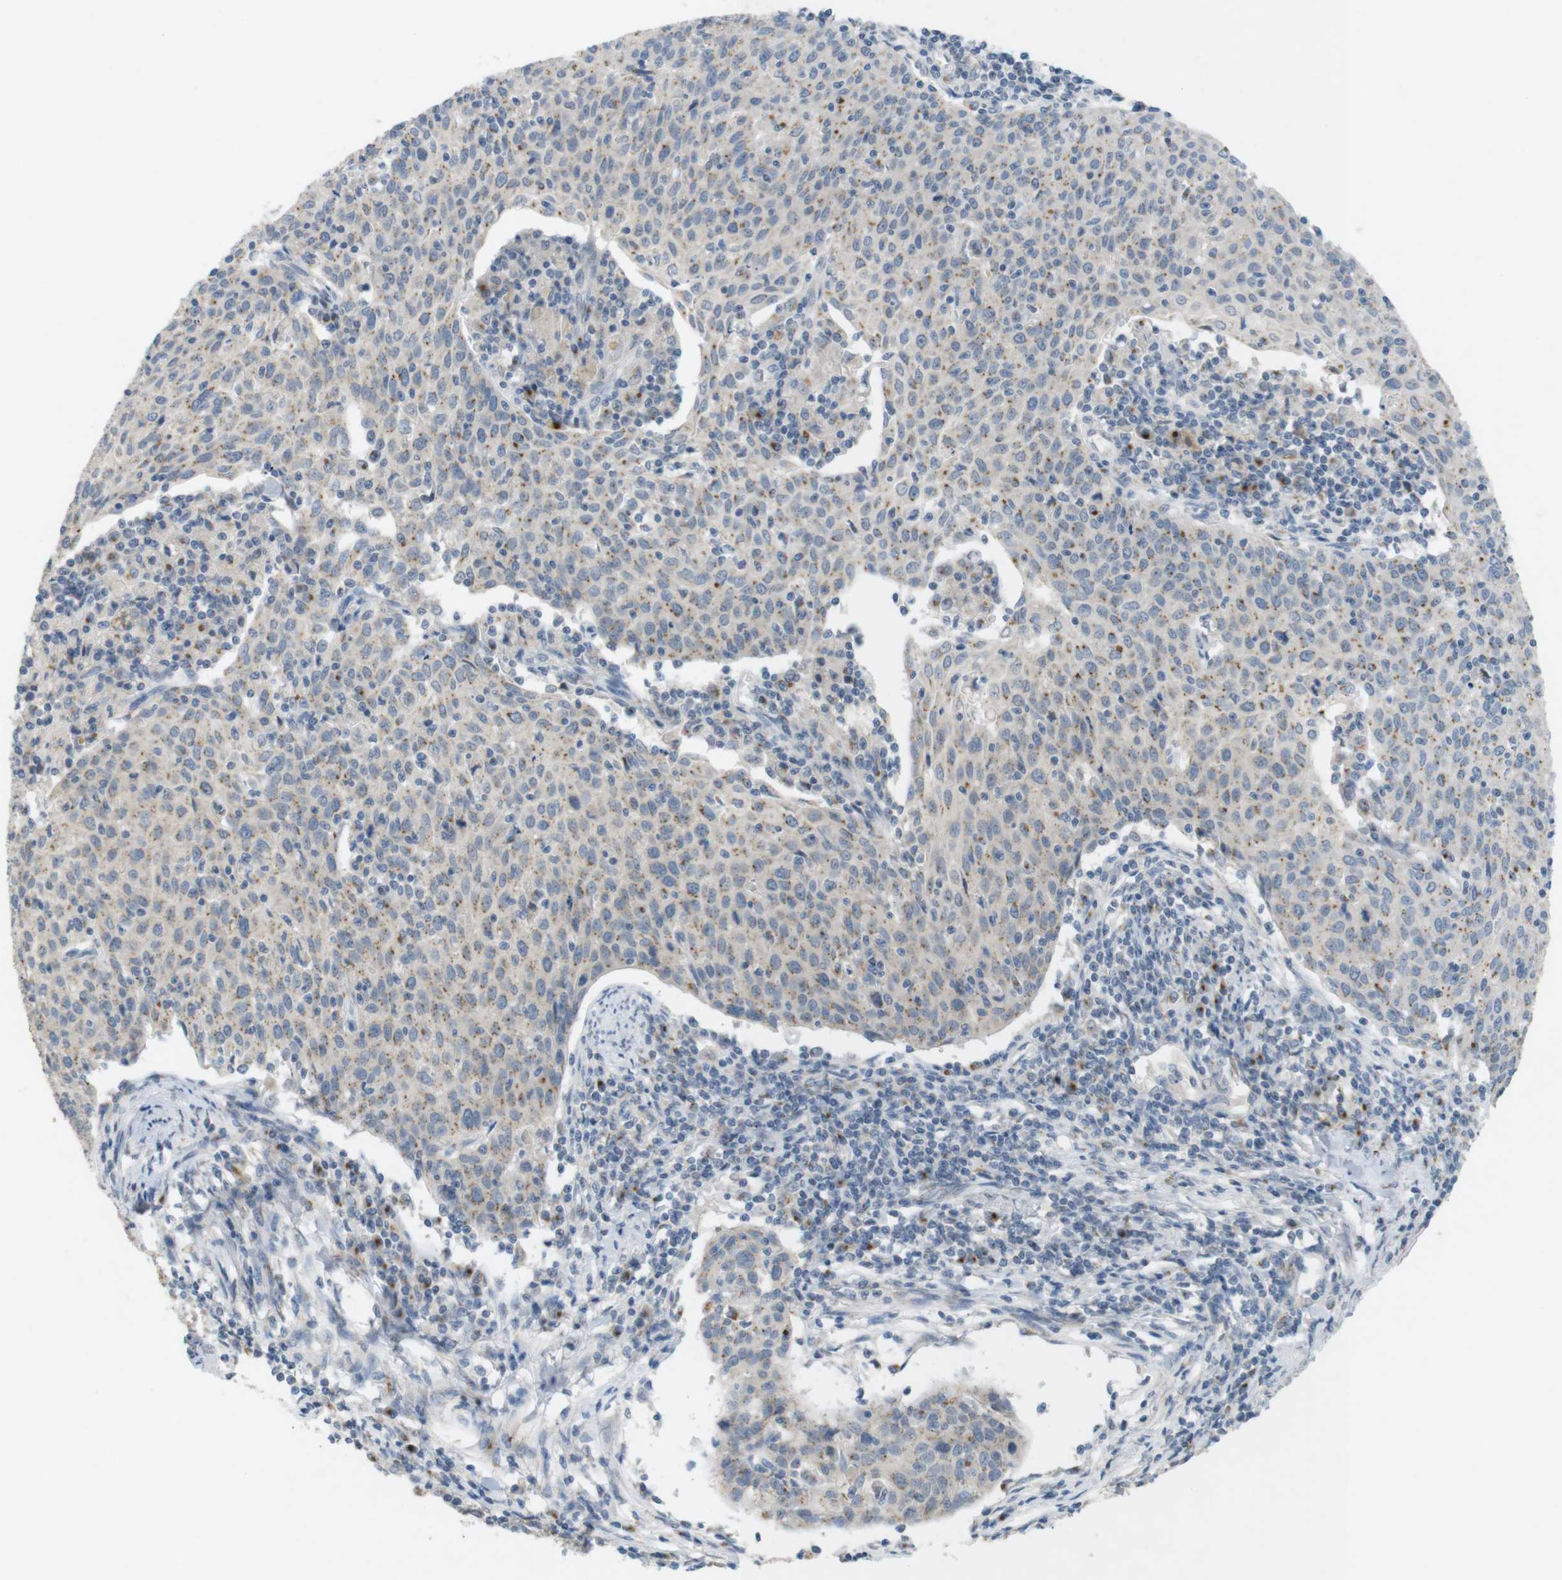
{"staining": {"intensity": "weak", "quantity": "25%-75%", "location": "cytoplasmic/membranous"}, "tissue": "cervical cancer", "cell_type": "Tumor cells", "image_type": "cancer", "snomed": [{"axis": "morphology", "description": "Squamous cell carcinoma, NOS"}, {"axis": "topography", "description": "Cervix"}], "caption": "IHC (DAB) staining of cervical cancer (squamous cell carcinoma) demonstrates weak cytoplasmic/membranous protein expression in about 25%-75% of tumor cells.", "gene": "YIPF3", "patient": {"sex": "female", "age": 38}}